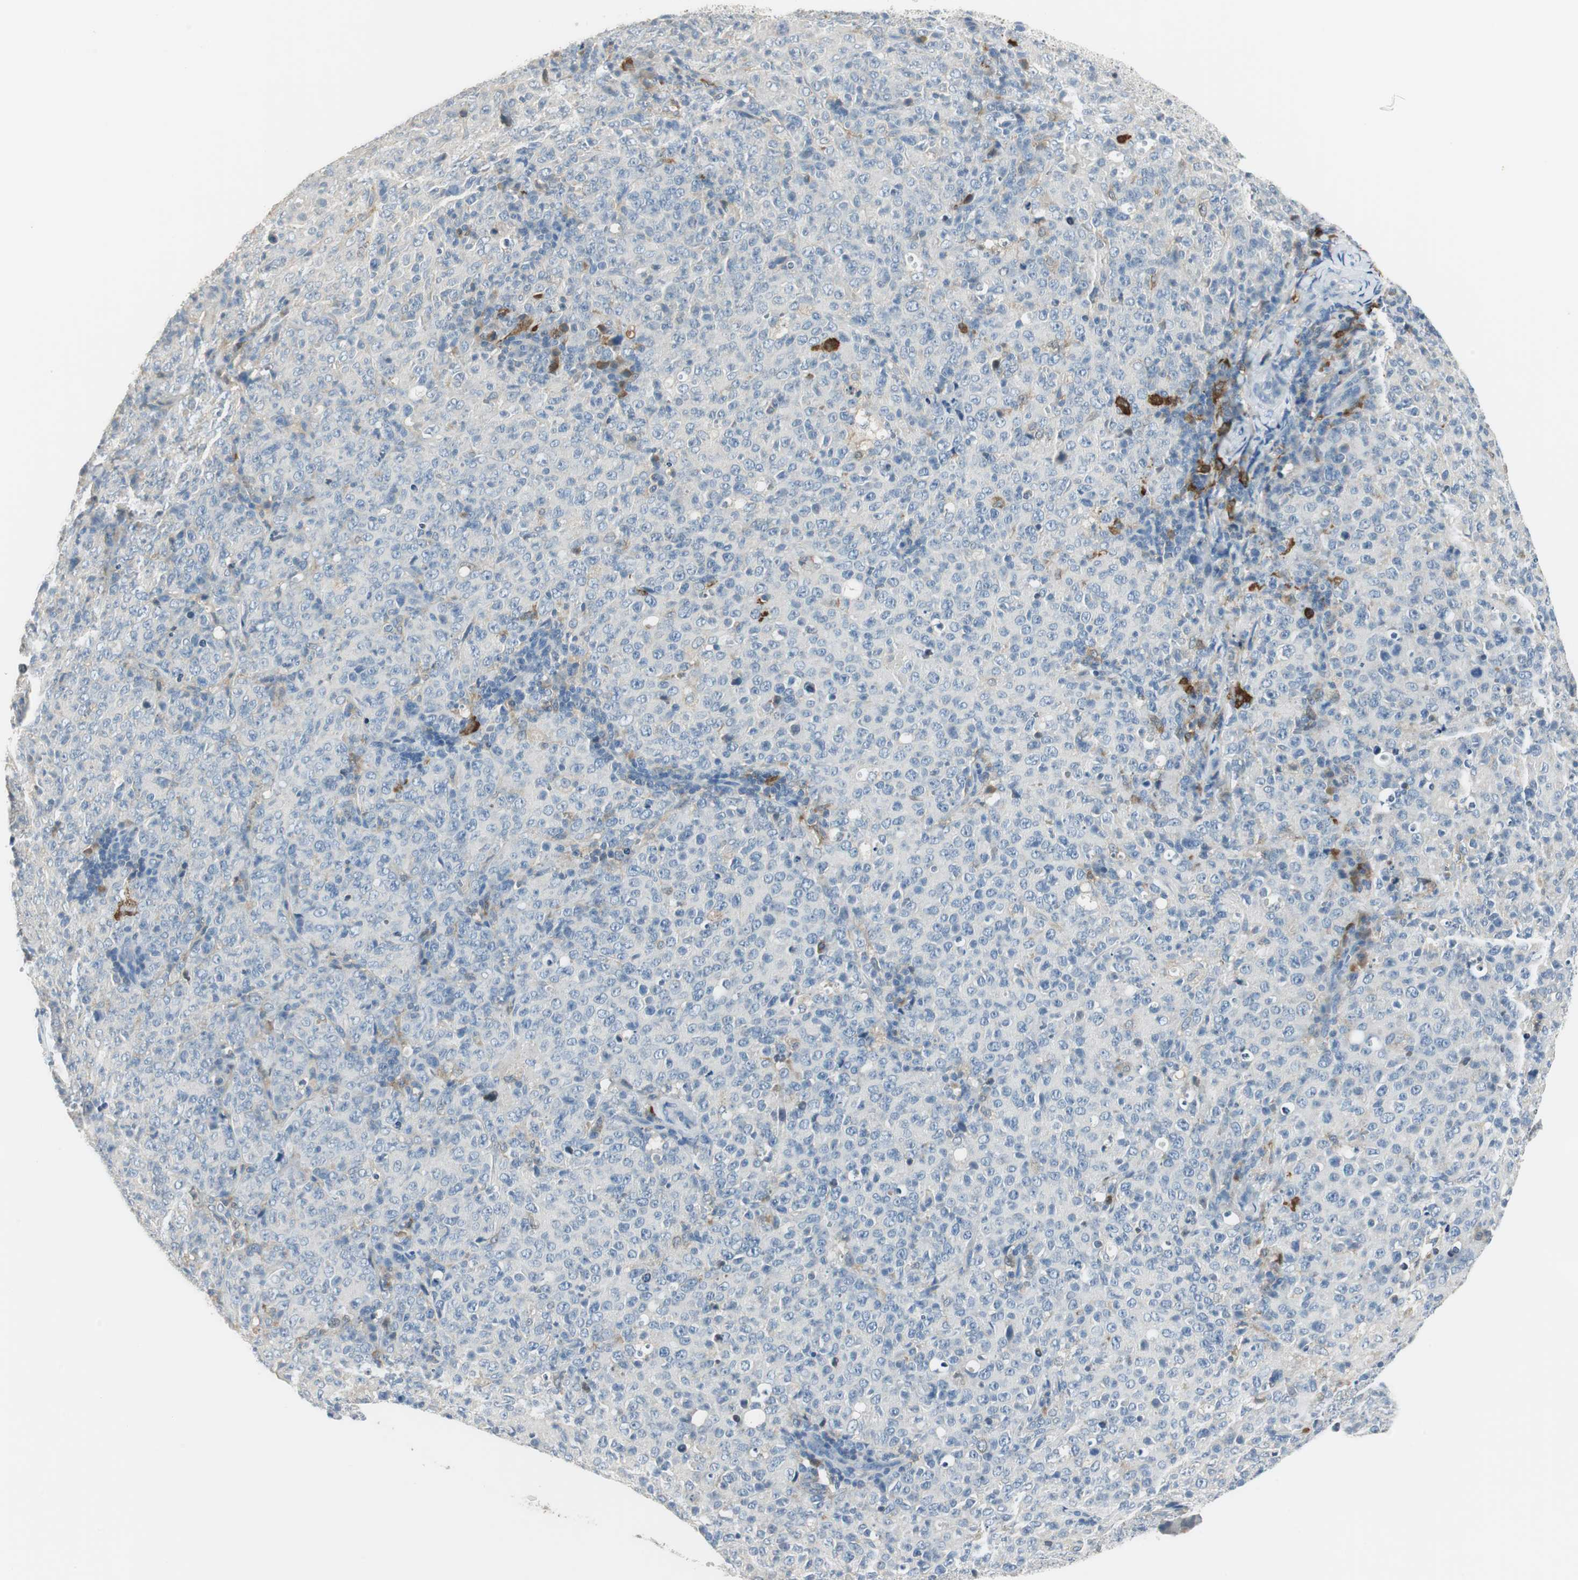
{"staining": {"intensity": "negative", "quantity": "none", "location": "none"}, "tissue": "lymphoma", "cell_type": "Tumor cells", "image_type": "cancer", "snomed": [{"axis": "morphology", "description": "Malignant lymphoma, non-Hodgkin's type, High grade"}, {"axis": "topography", "description": "Tonsil"}], "caption": "This is an immunohistochemistry histopathology image of malignant lymphoma, non-Hodgkin's type (high-grade). There is no positivity in tumor cells.", "gene": "MSTO1", "patient": {"sex": "female", "age": 36}}